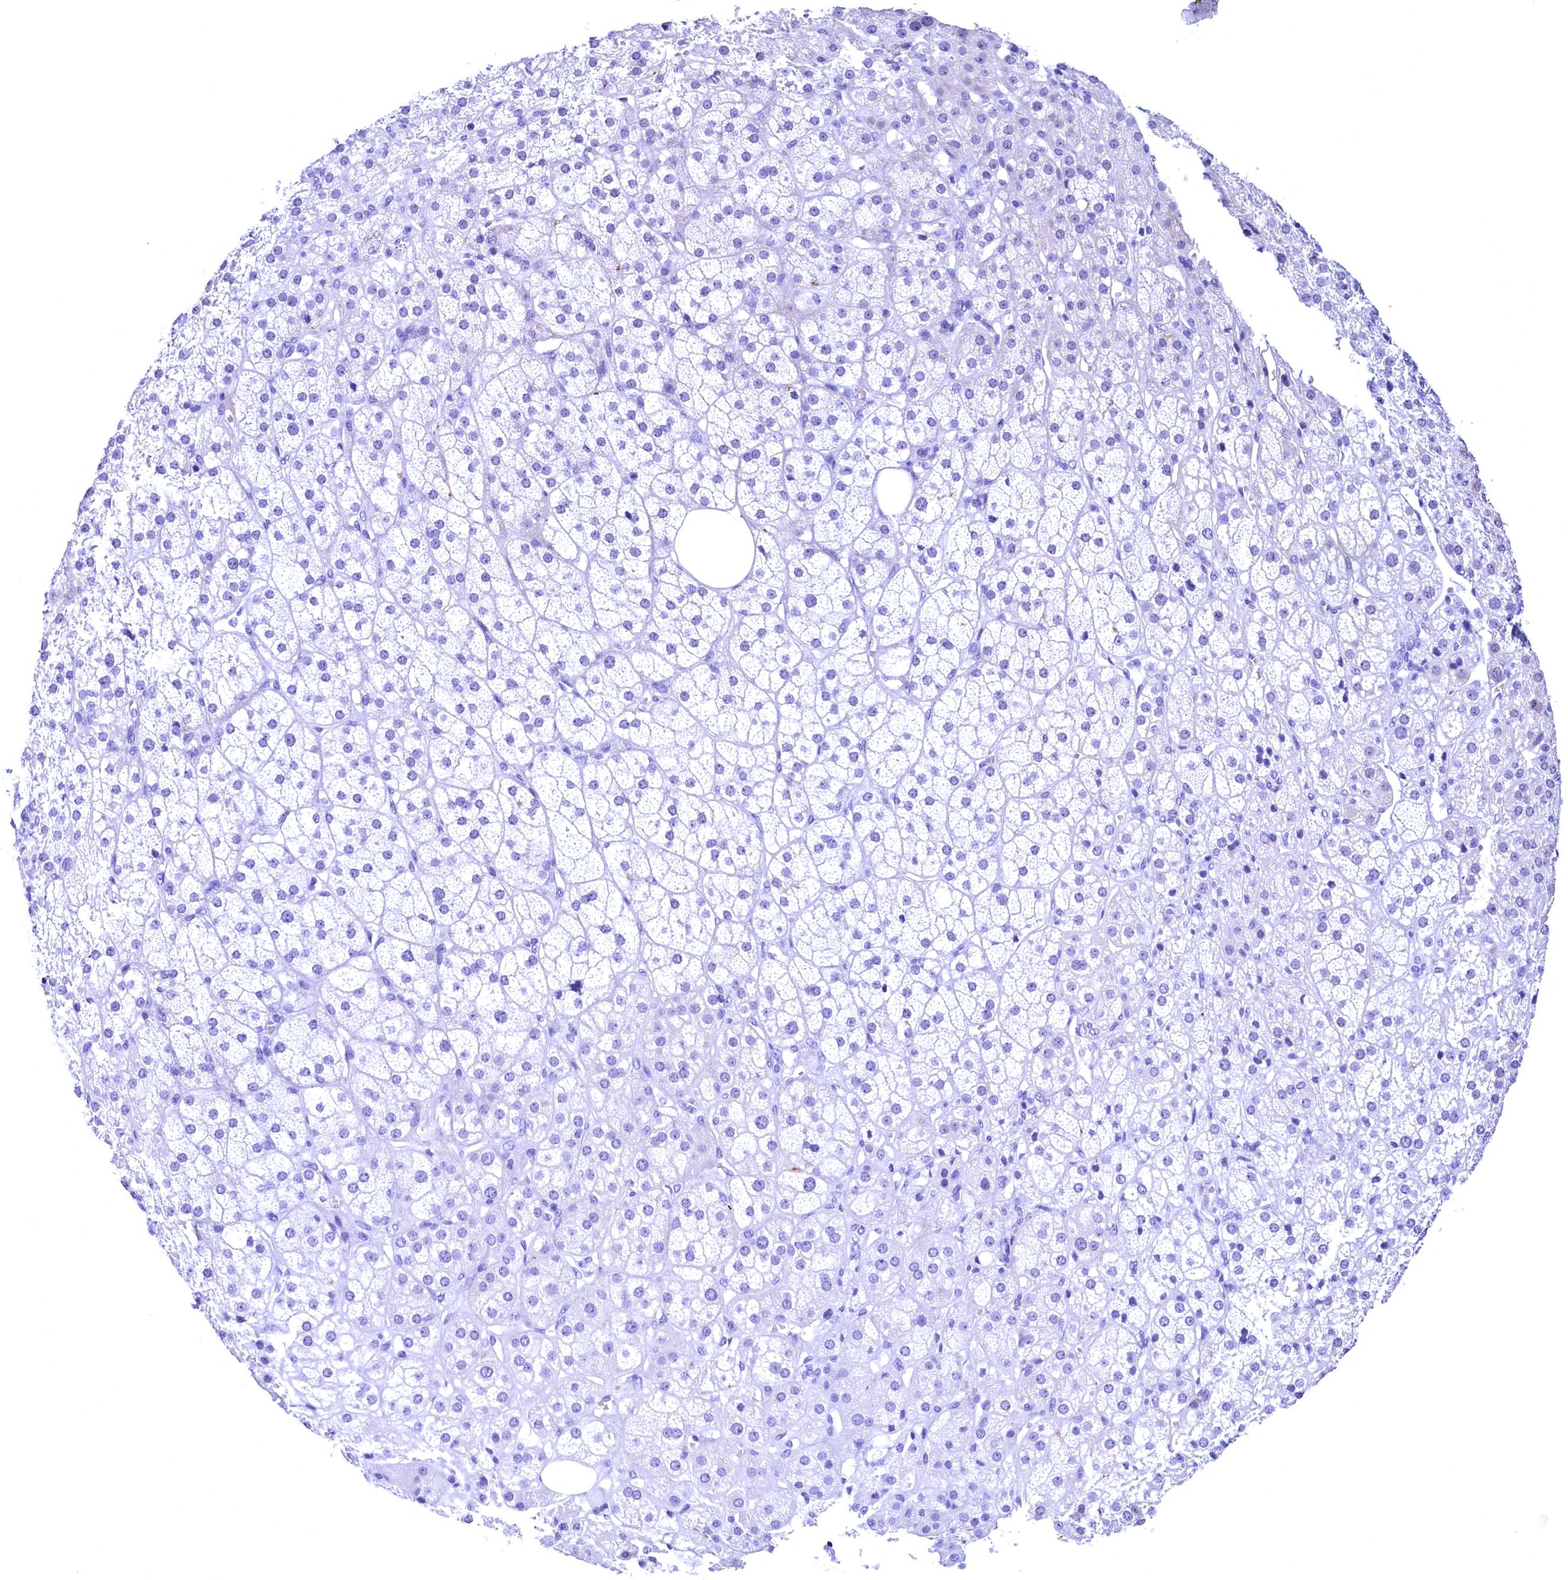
{"staining": {"intensity": "negative", "quantity": "none", "location": "none"}, "tissue": "adrenal gland", "cell_type": "Glandular cells", "image_type": "normal", "snomed": [{"axis": "morphology", "description": "Normal tissue, NOS"}, {"axis": "topography", "description": "Adrenal gland"}], "caption": "Immunohistochemistry photomicrograph of normal human adrenal gland stained for a protein (brown), which reveals no expression in glandular cells. (Brightfield microscopy of DAB immunohistochemistry at high magnification).", "gene": "FLYWCH2", "patient": {"sex": "female", "age": 57}}